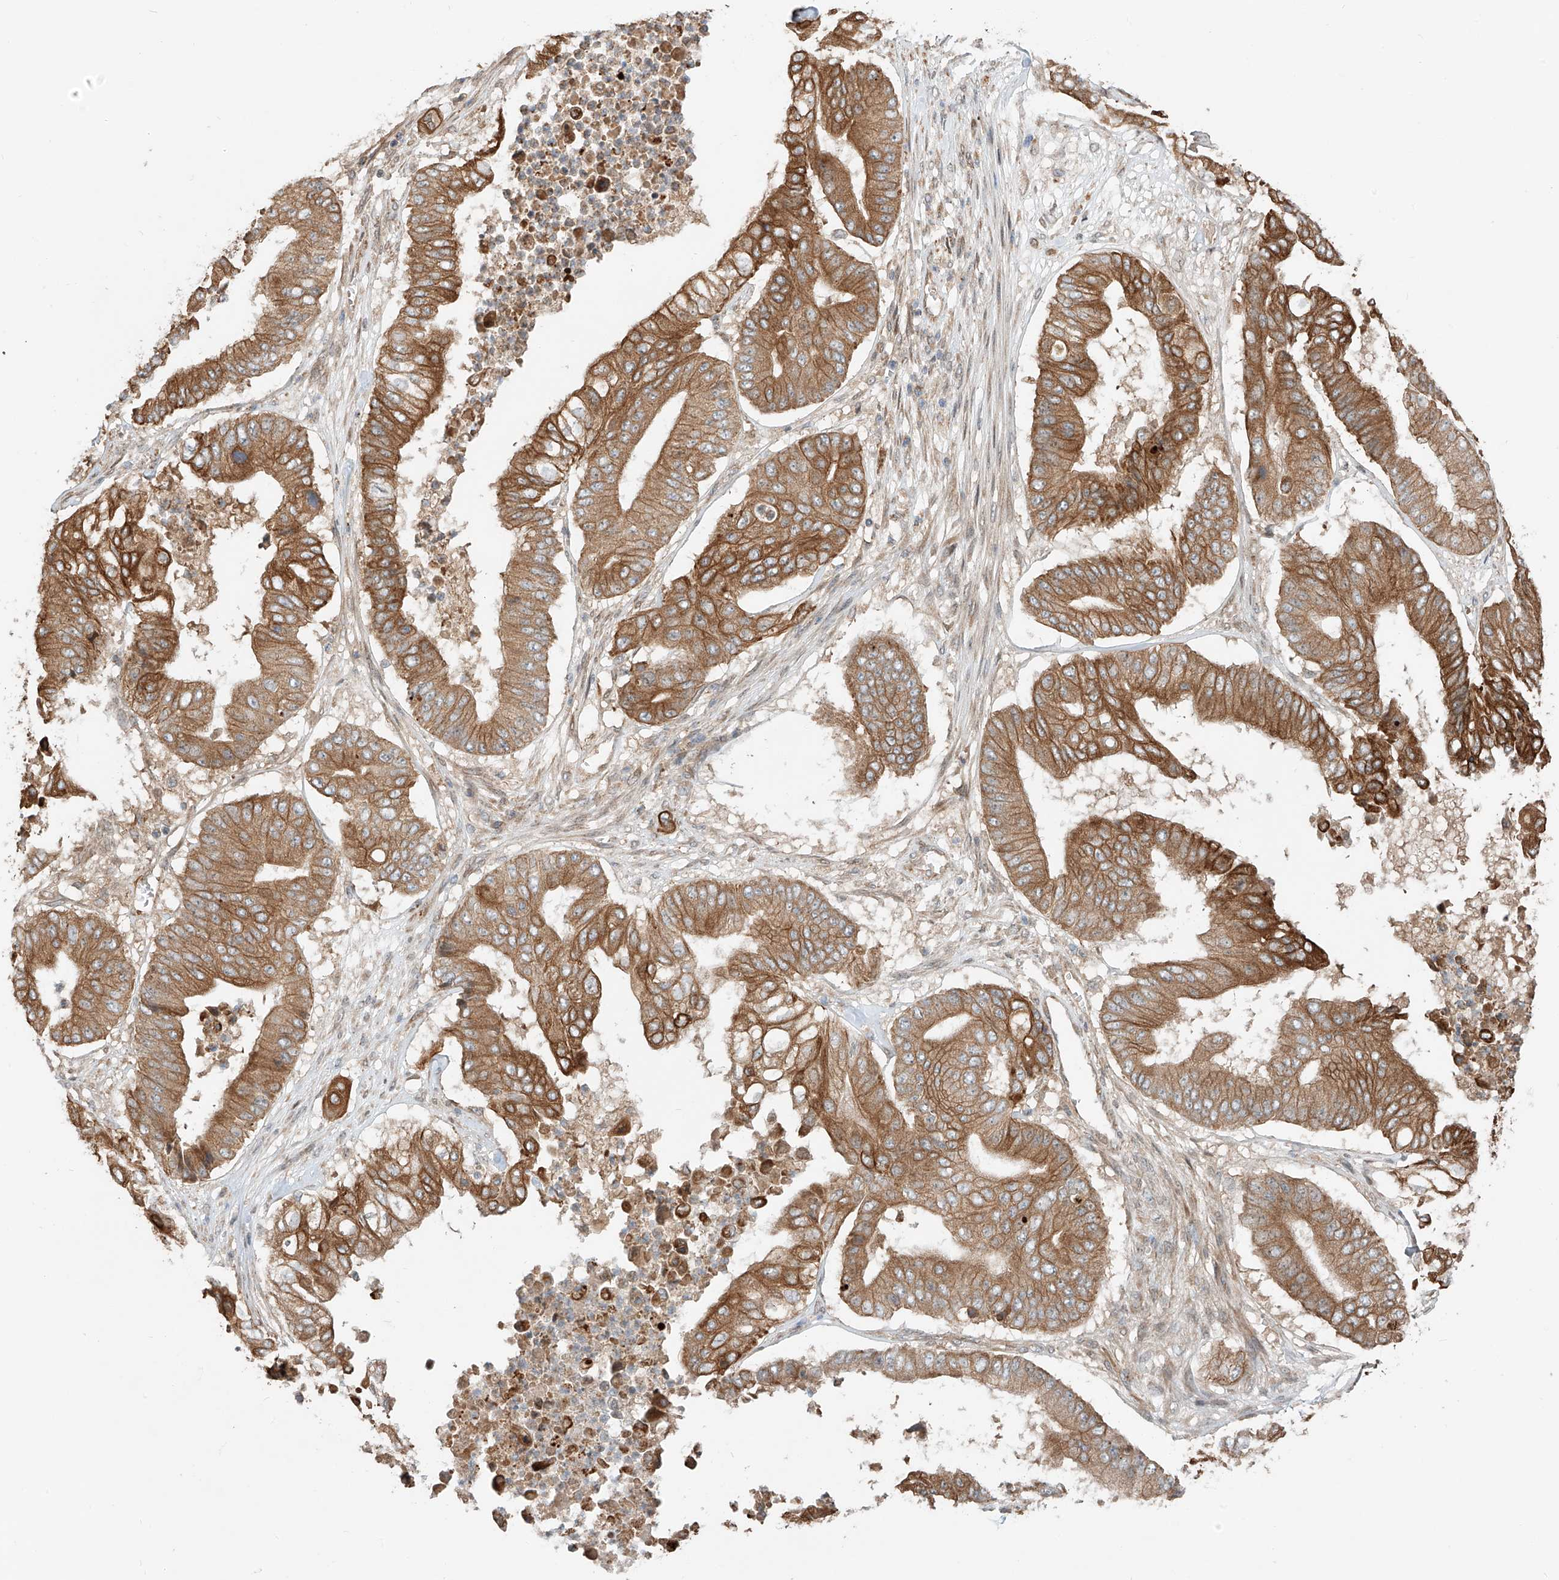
{"staining": {"intensity": "moderate", "quantity": ">75%", "location": "cytoplasmic/membranous"}, "tissue": "pancreatic cancer", "cell_type": "Tumor cells", "image_type": "cancer", "snomed": [{"axis": "morphology", "description": "Adenocarcinoma, NOS"}, {"axis": "topography", "description": "Pancreas"}], "caption": "Brown immunohistochemical staining in human pancreatic cancer demonstrates moderate cytoplasmic/membranous staining in approximately >75% of tumor cells. (brown staining indicates protein expression, while blue staining denotes nuclei).", "gene": "CEP162", "patient": {"sex": "female", "age": 77}}